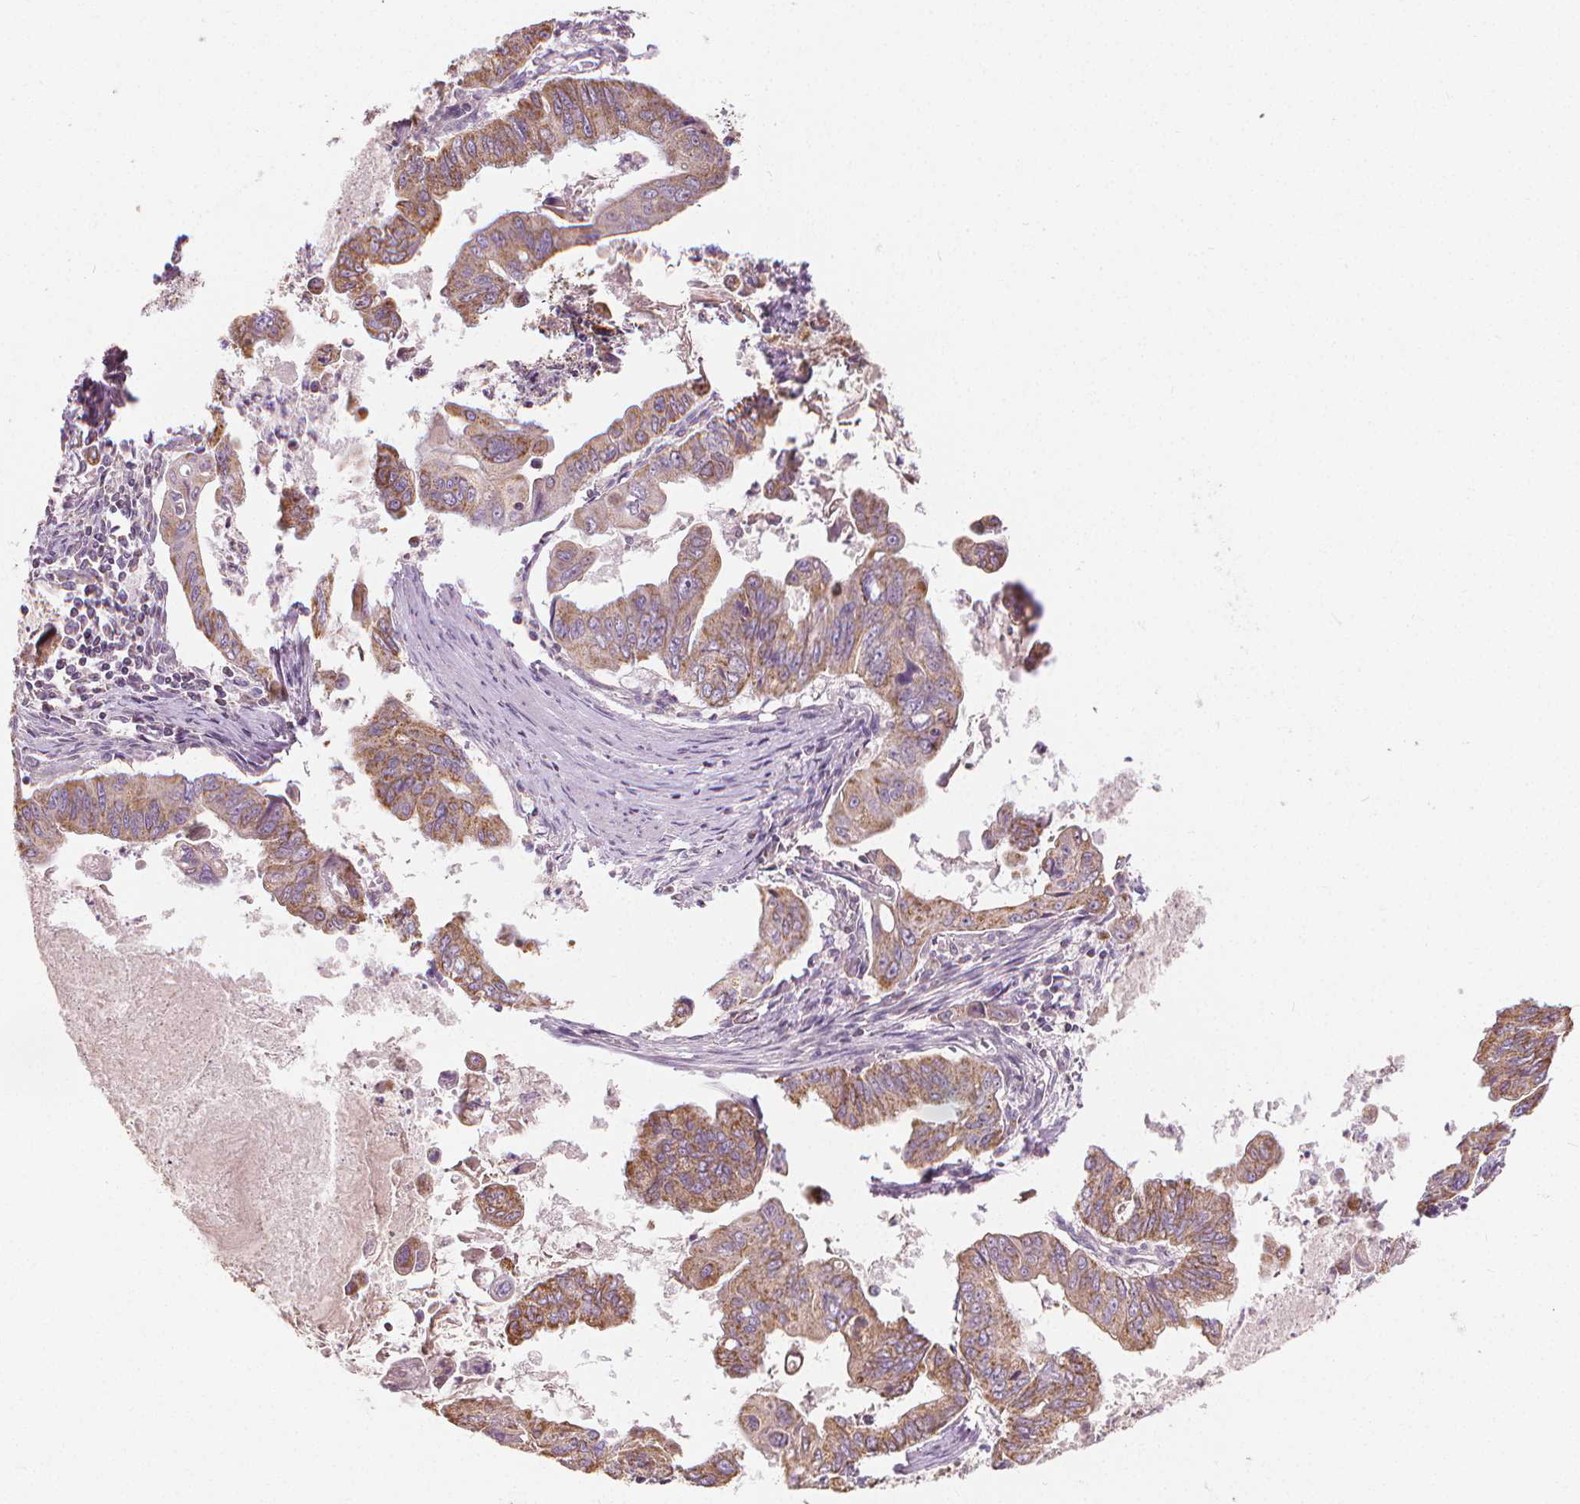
{"staining": {"intensity": "moderate", "quantity": "25%-75%", "location": "cytoplasmic/membranous"}, "tissue": "stomach cancer", "cell_type": "Tumor cells", "image_type": "cancer", "snomed": [{"axis": "morphology", "description": "Adenocarcinoma, NOS"}, {"axis": "topography", "description": "Stomach, upper"}], "caption": "This is a photomicrograph of IHC staining of adenocarcinoma (stomach), which shows moderate expression in the cytoplasmic/membranous of tumor cells.", "gene": "RAB20", "patient": {"sex": "male", "age": 80}}